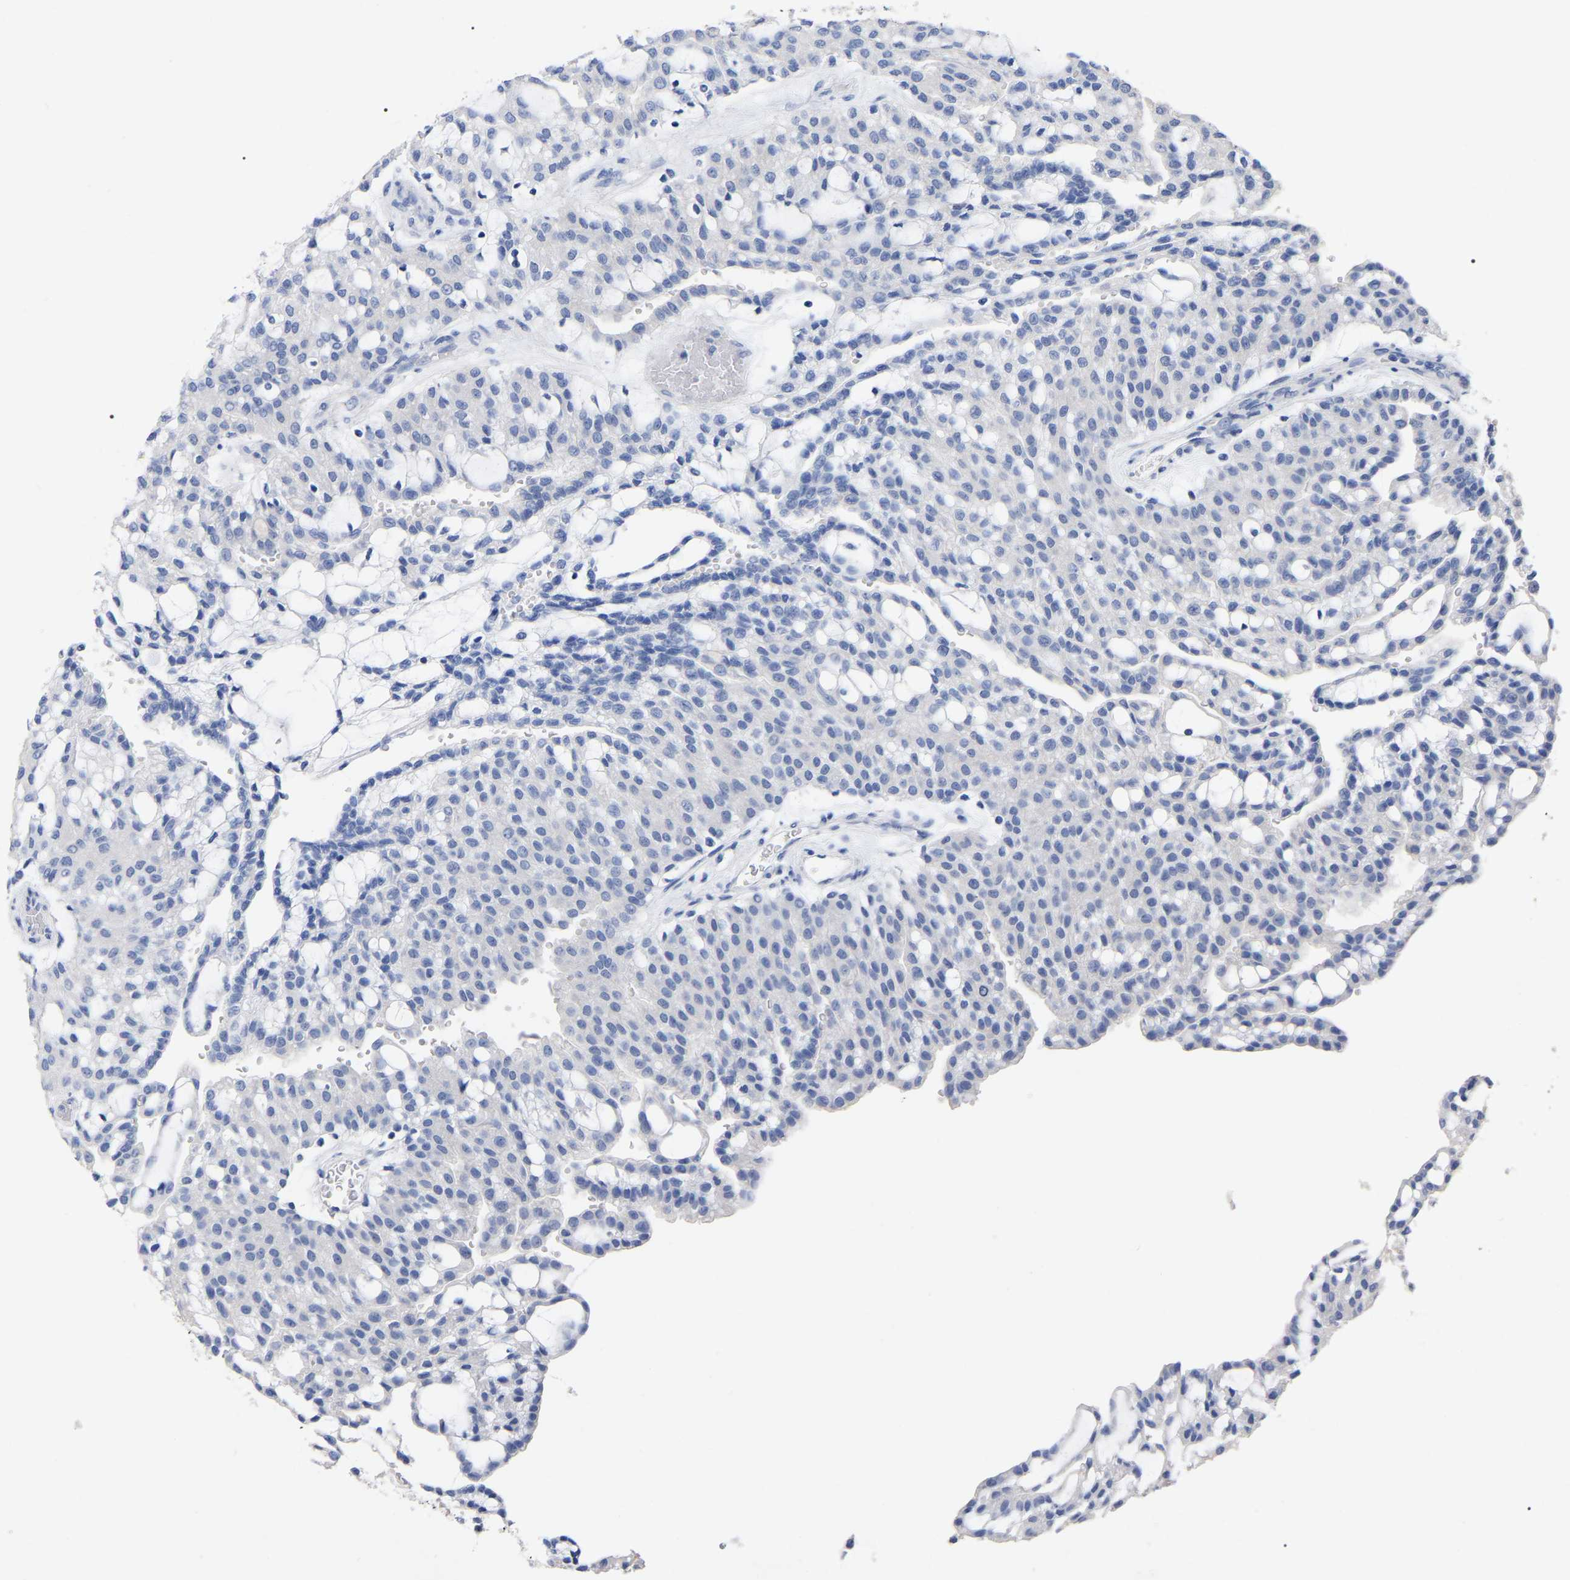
{"staining": {"intensity": "negative", "quantity": "none", "location": "none"}, "tissue": "renal cancer", "cell_type": "Tumor cells", "image_type": "cancer", "snomed": [{"axis": "morphology", "description": "Adenocarcinoma, NOS"}, {"axis": "topography", "description": "Kidney"}], "caption": "Immunohistochemistry of renal cancer (adenocarcinoma) displays no staining in tumor cells.", "gene": "ANXA13", "patient": {"sex": "male", "age": 63}}